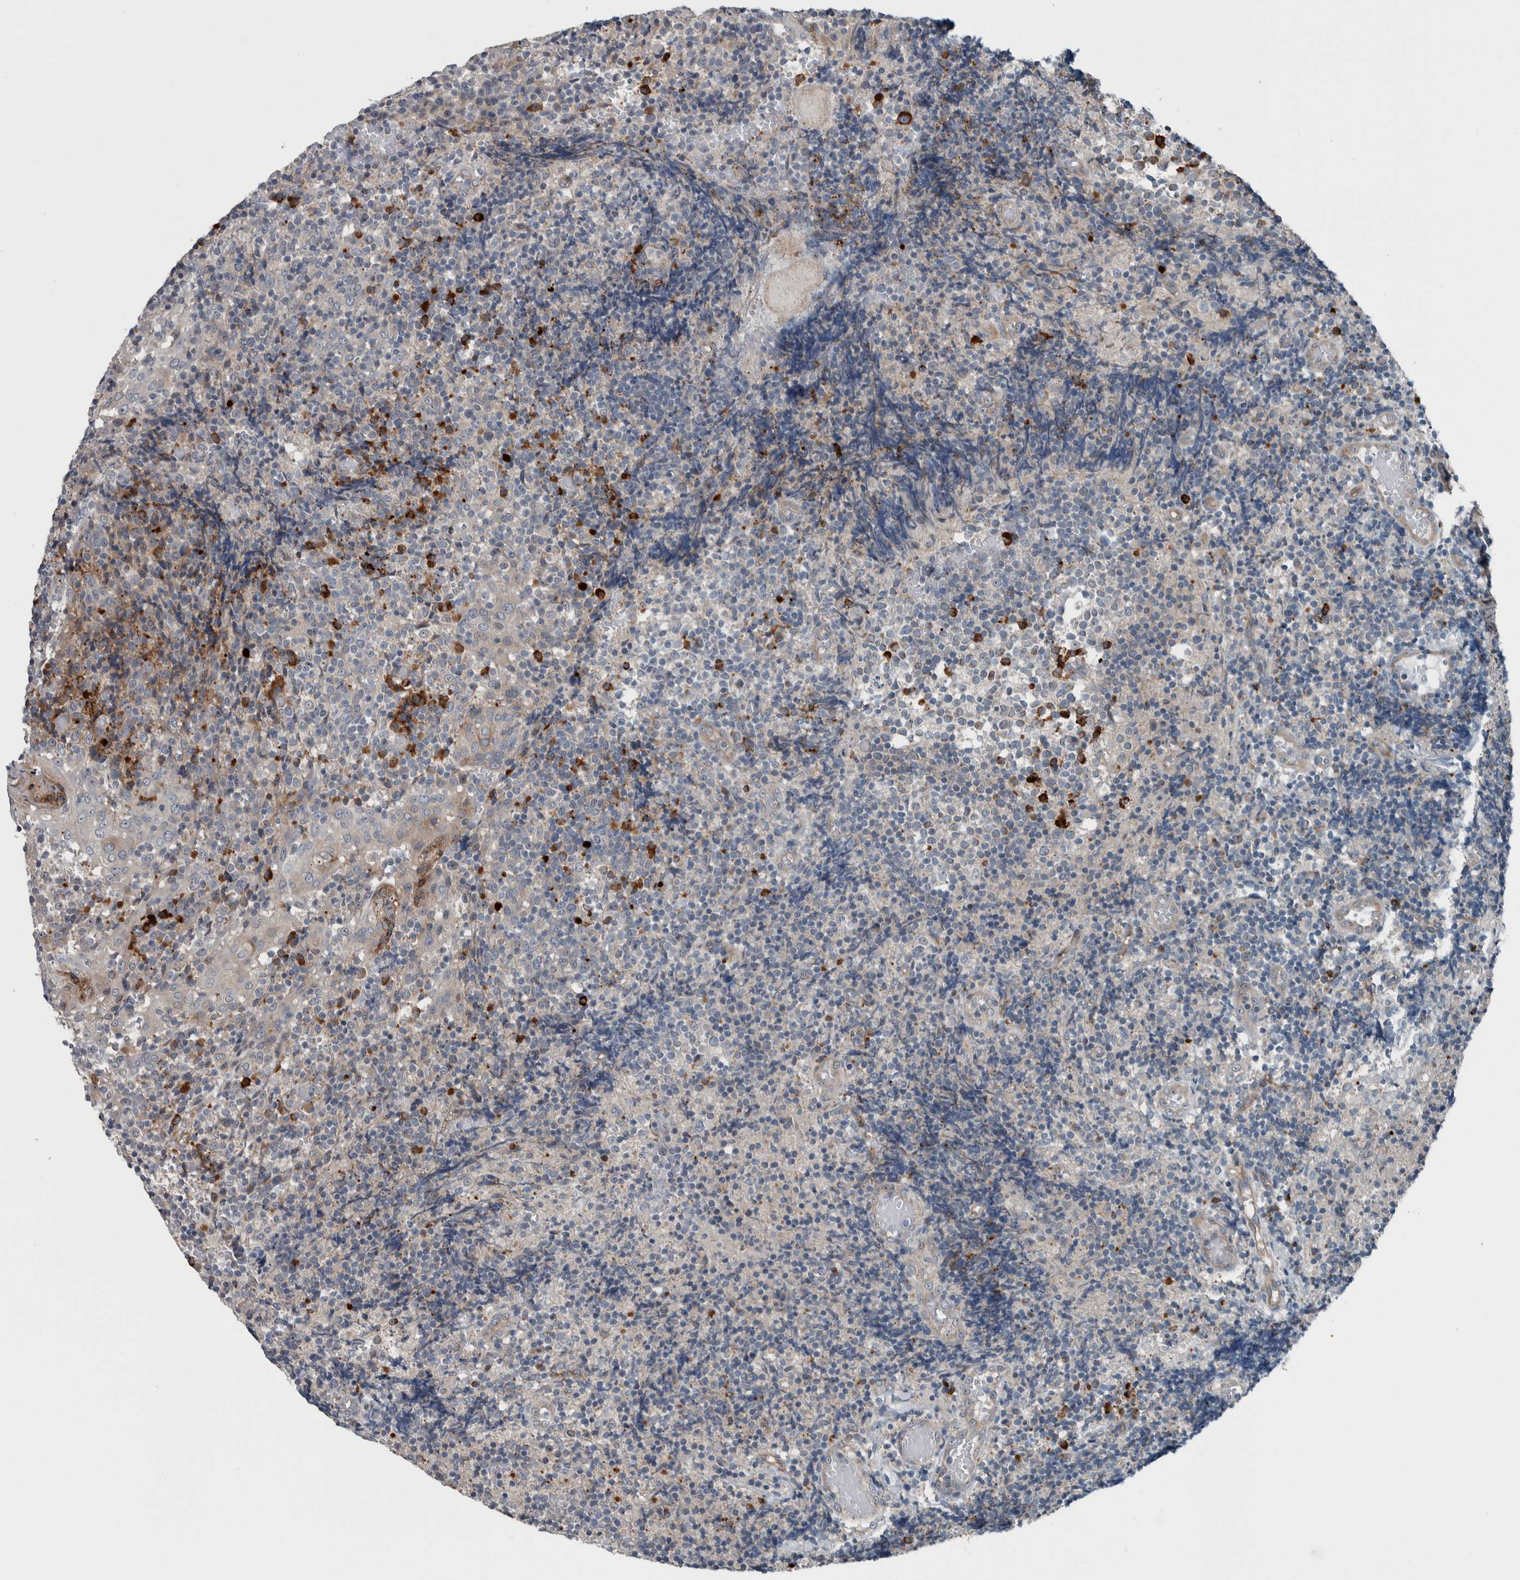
{"staining": {"intensity": "negative", "quantity": "none", "location": "none"}, "tissue": "tonsil", "cell_type": "Germinal center cells", "image_type": "normal", "snomed": [{"axis": "morphology", "description": "Normal tissue, NOS"}, {"axis": "topography", "description": "Tonsil"}], "caption": "Immunohistochemistry of unremarkable human tonsil displays no positivity in germinal center cells.", "gene": "USP25", "patient": {"sex": "female", "age": 19}}